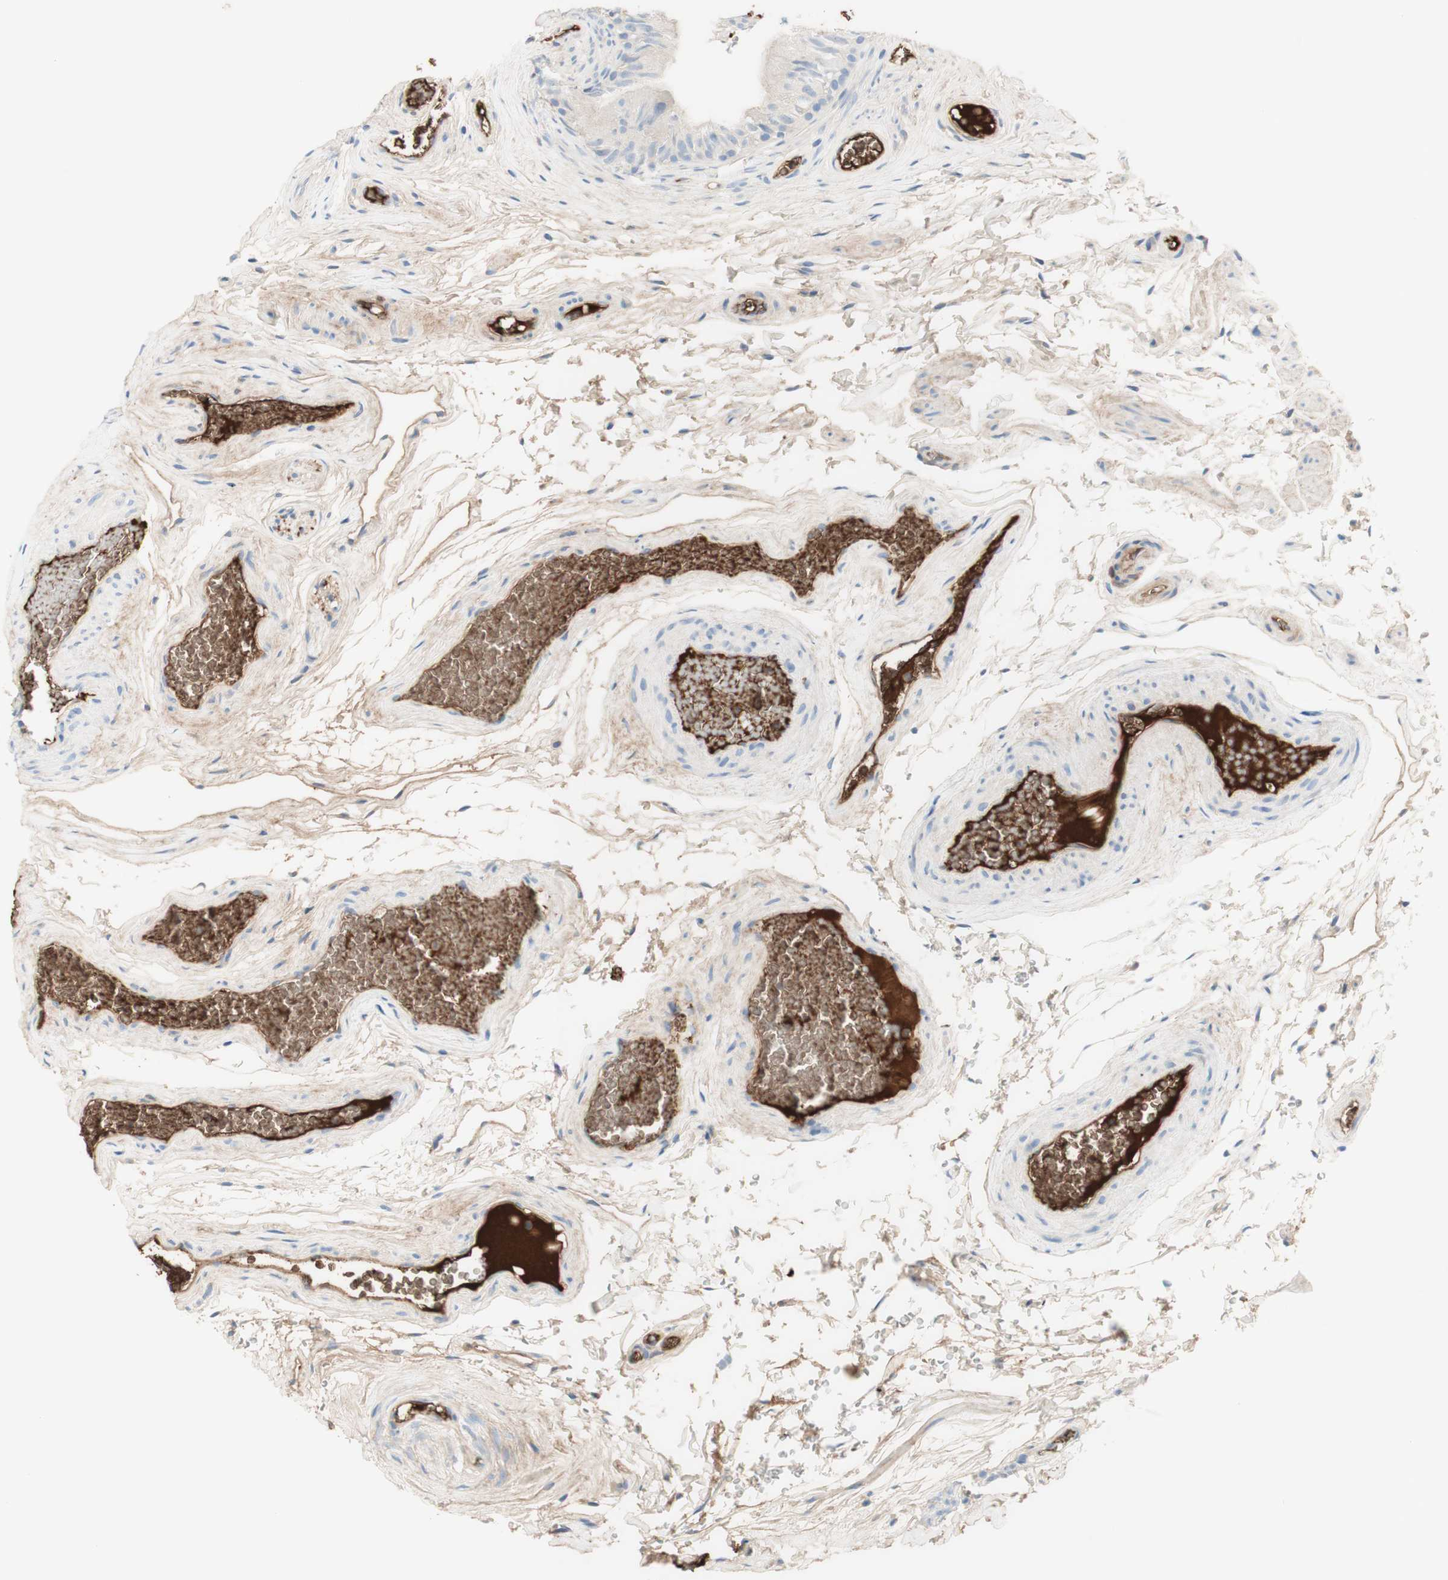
{"staining": {"intensity": "negative", "quantity": "none", "location": "none"}, "tissue": "epididymis", "cell_type": "Glandular cells", "image_type": "normal", "snomed": [{"axis": "morphology", "description": "Normal tissue, NOS"}, {"axis": "topography", "description": "Epididymis"}], "caption": "Immunohistochemistry (IHC) histopathology image of unremarkable epididymis: epididymis stained with DAB displays no significant protein expression in glandular cells. (Stains: DAB IHC with hematoxylin counter stain, Microscopy: brightfield microscopy at high magnification).", "gene": "KNG1", "patient": {"sex": "male", "age": 36}}